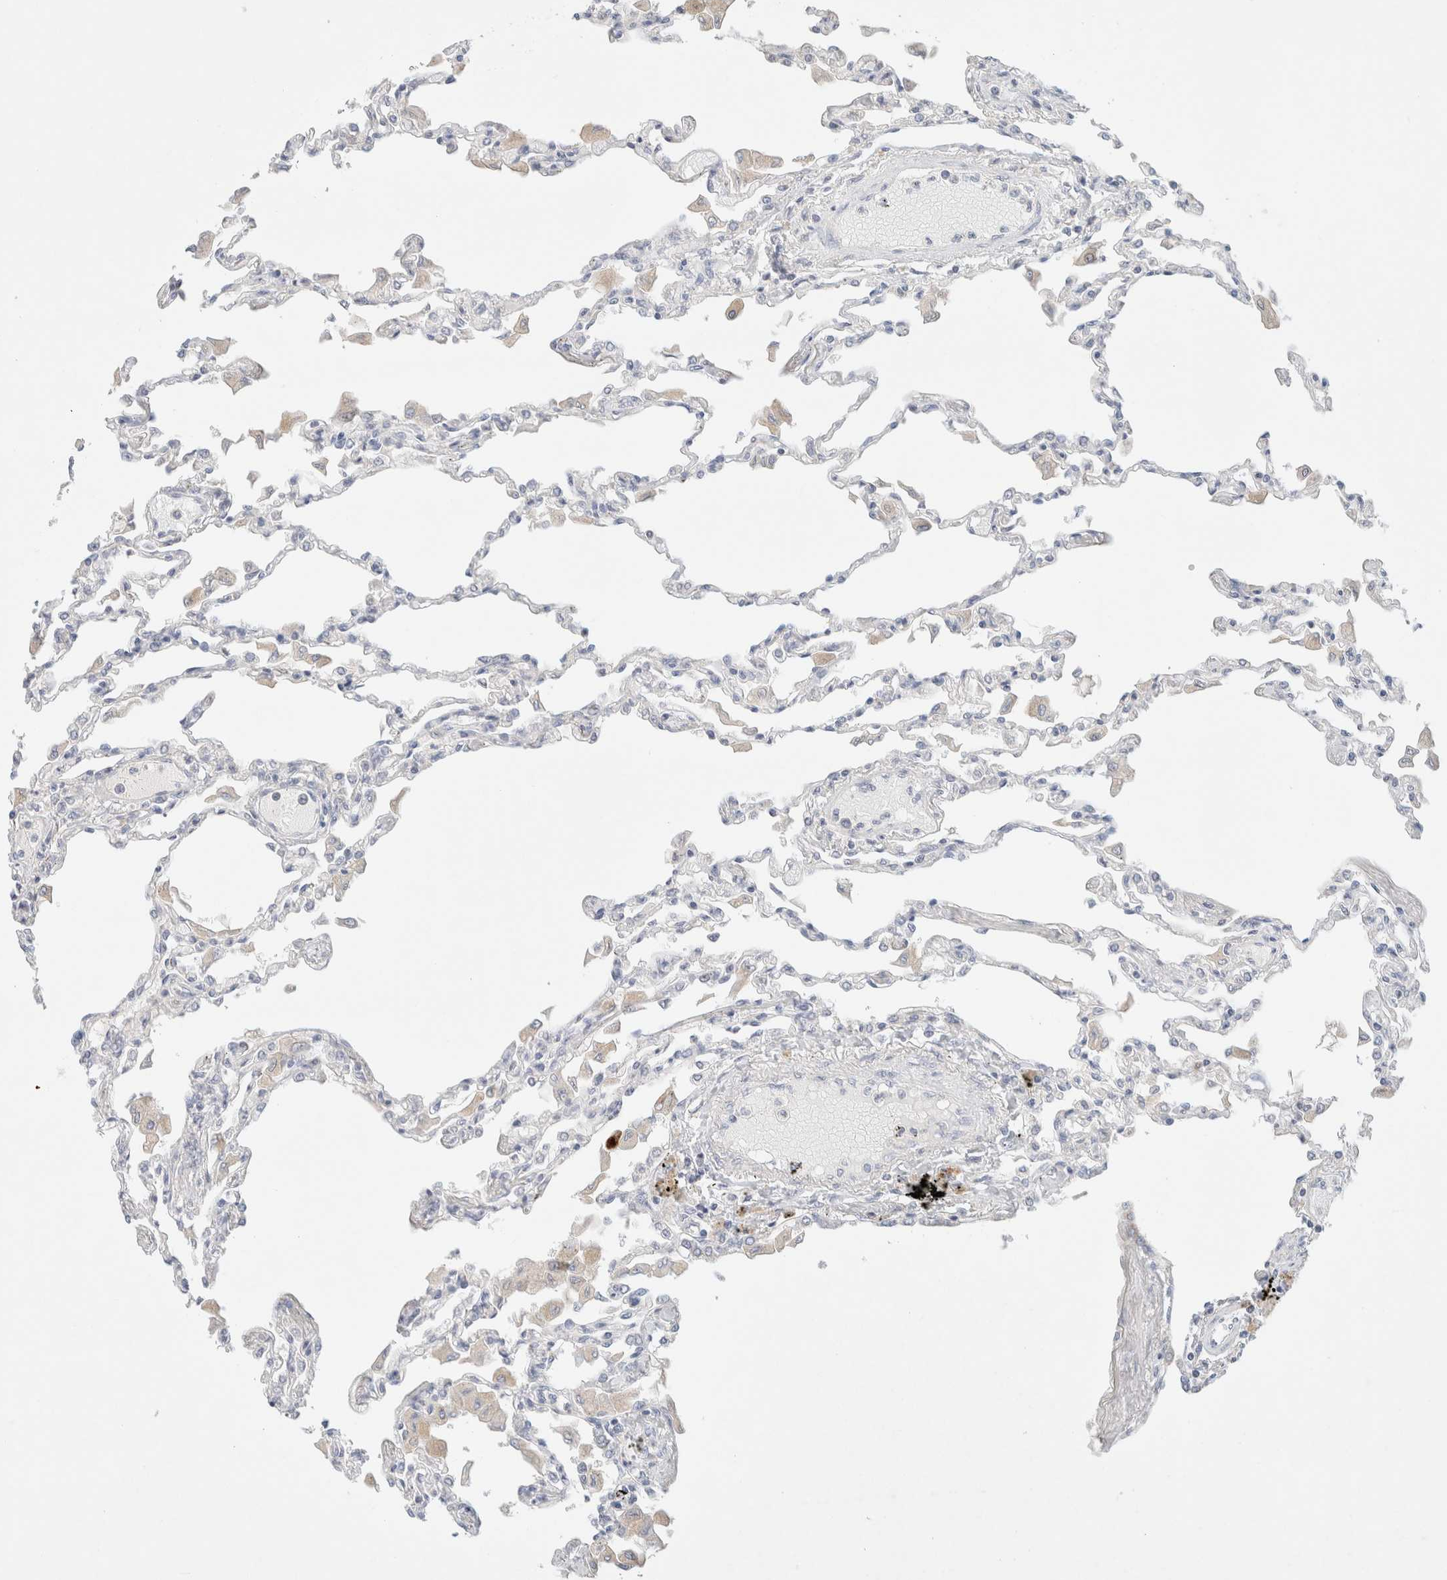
{"staining": {"intensity": "negative", "quantity": "none", "location": "none"}, "tissue": "lung", "cell_type": "Alveolar cells", "image_type": "normal", "snomed": [{"axis": "morphology", "description": "Normal tissue, NOS"}, {"axis": "topography", "description": "Bronchus"}, {"axis": "topography", "description": "Lung"}], "caption": "The photomicrograph reveals no staining of alveolar cells in benign lung.", "gene": "HEXD", "patient": {"sex": "female", "age": 49}}